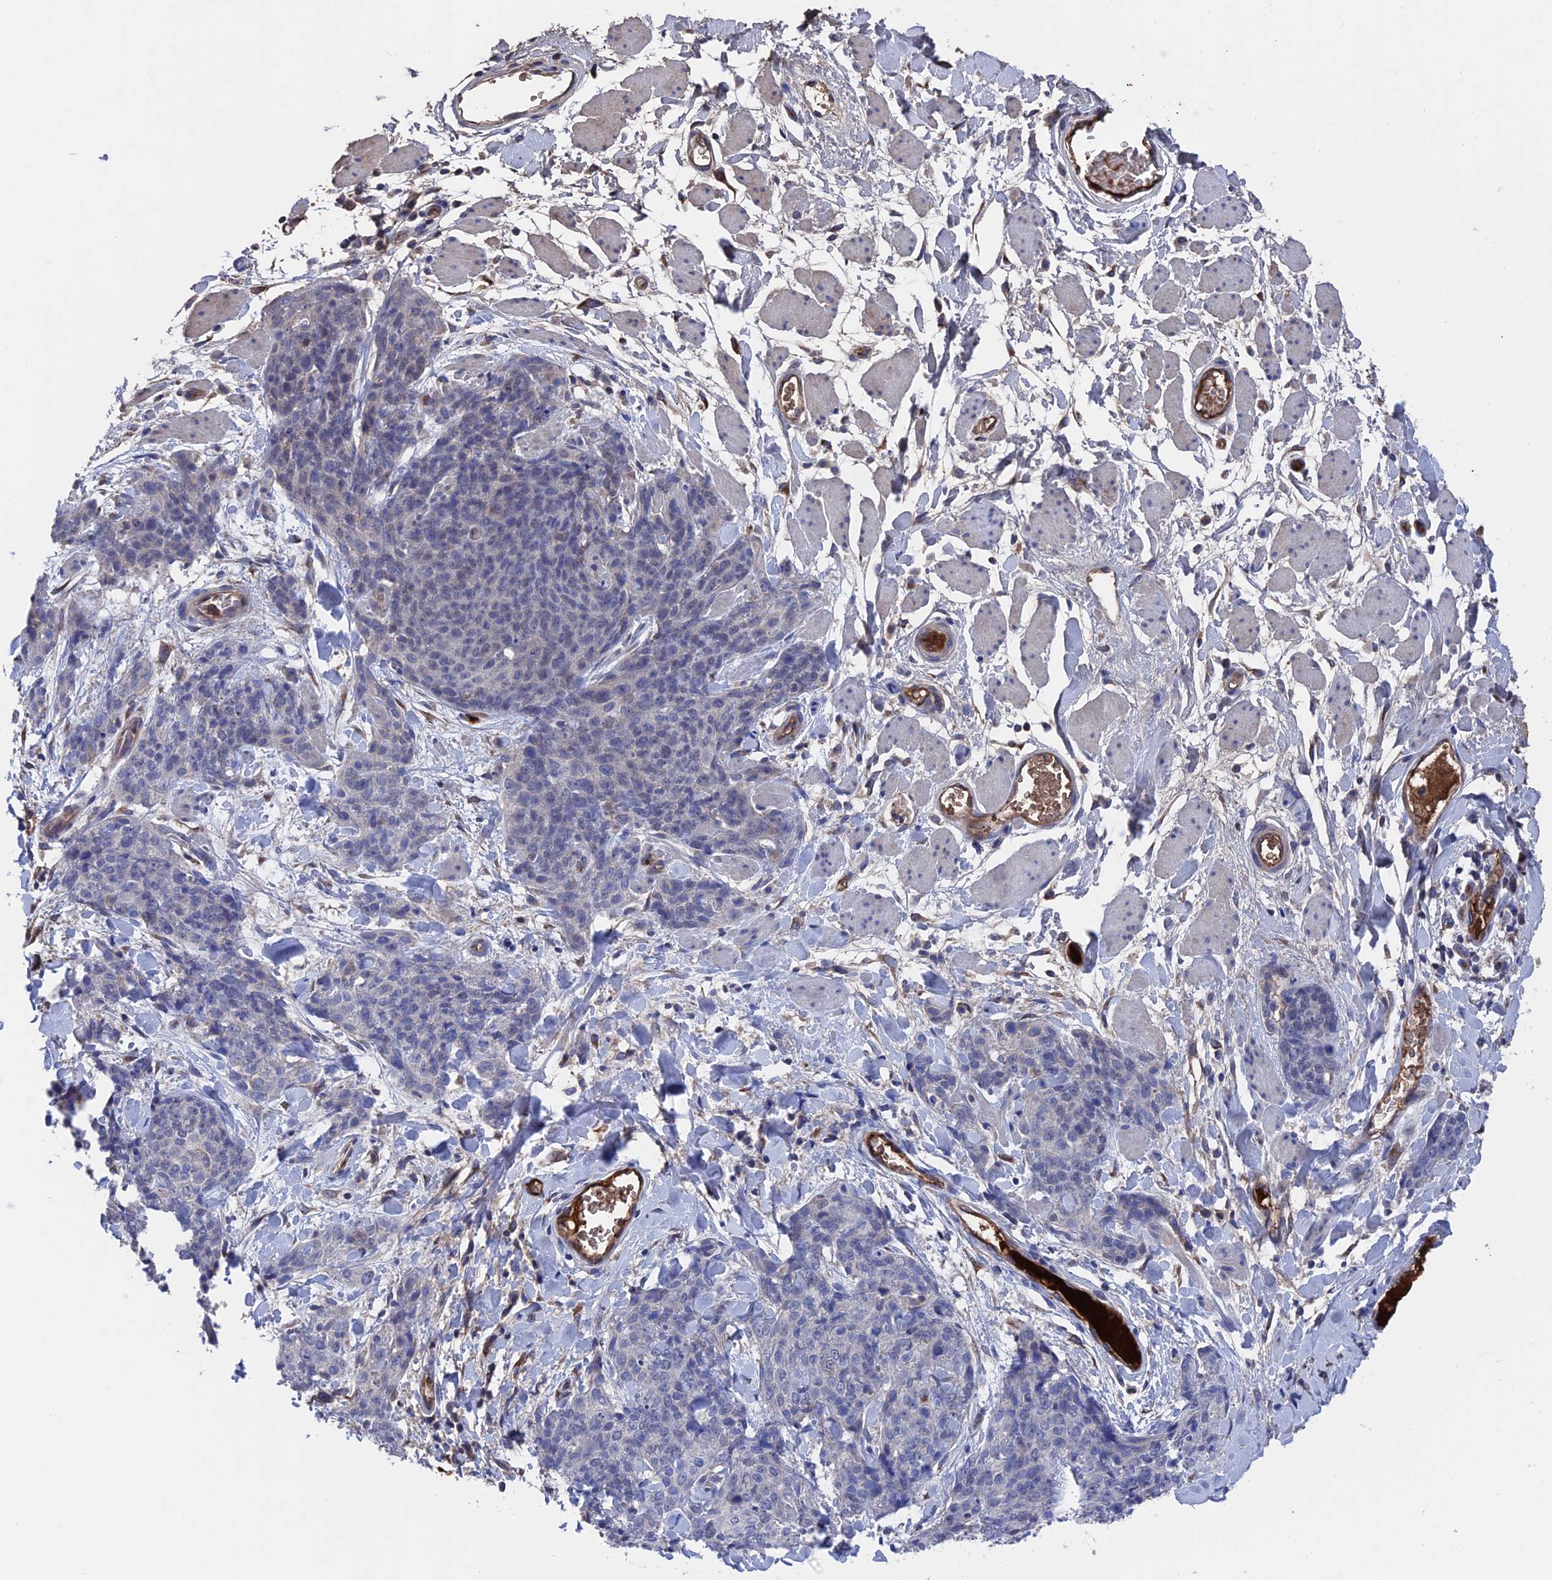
{"staining": {"intensity": "negative", "quantity": "none", "location": "none"}, "tissue": "skin cancer", "cell_type": "Tumor cells", "image_type": "cancer", "snomed": [{"axis": "morphology", "description": "Squamous cell carcinoma, NOS"}, {"axis": "topography", "description": "Skin"}, {"axis": "topography", "description": "Vulva"}], "caption": "This is a micrograph of immunohistochemistry staining of skin cancer (squamous cell carcinoma), which shows no staining in tumor cells.", "gene": "HPF1", "patient": {"sex": "female", "age": 85}}